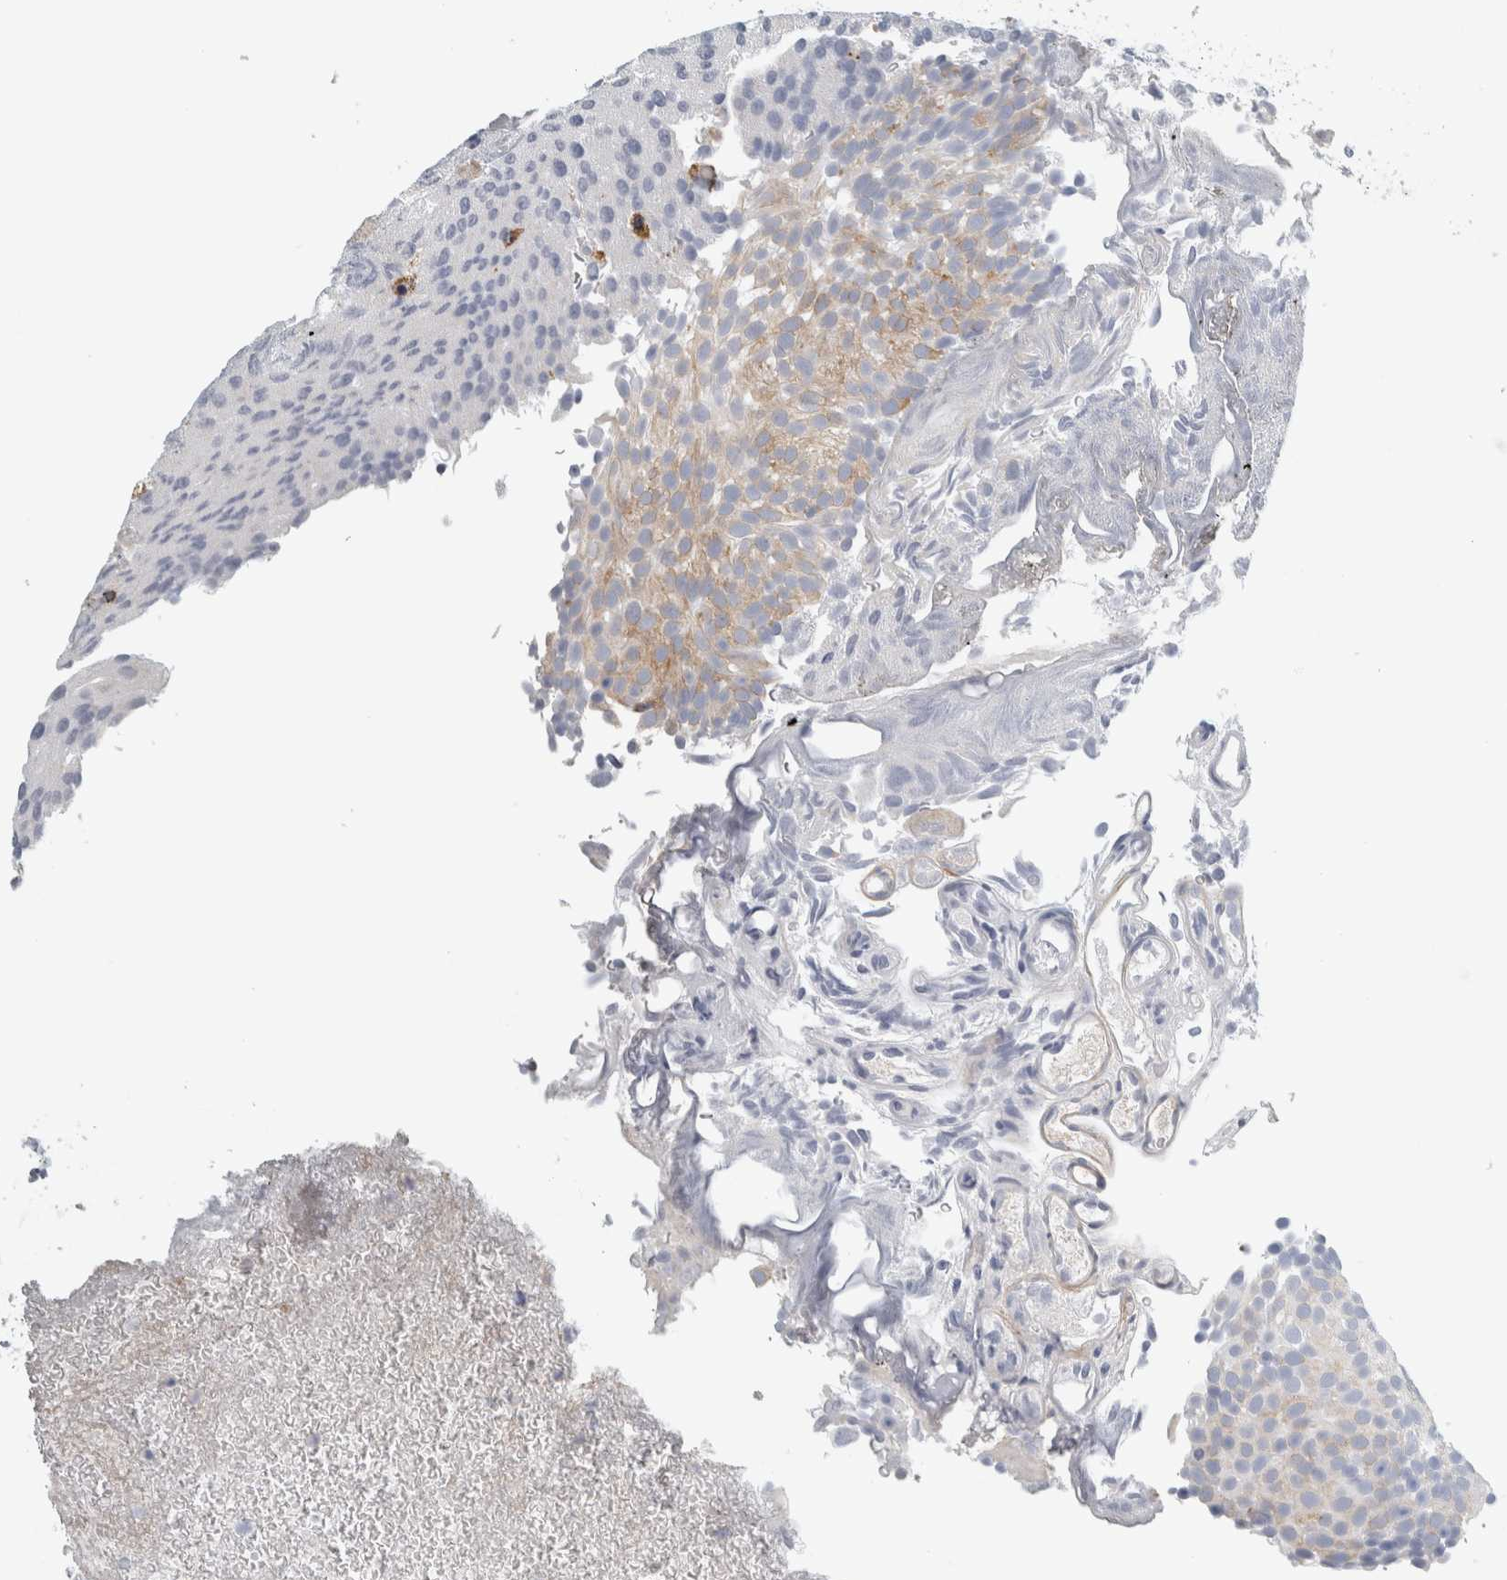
{"staining": {"intensity": "weak", "quantity": "<25%", "location": "cytoplasmic/membranous"}, "tissue": "urothelial cancer", "cell_type": "Tumor cells", "image_type": "cancer", "snomed": [{"axis": "morphology", "description": "Urothelial carcinoma, Low grade"}, {"axis": "topography", "description": "Urinary bladder"}], "caption": "High magnification brightfield microscopy of urothelial cancer stained with DAB (brown) and counterstained with hematoxylin (blue): tumor cells show no significant expression.", "gene": "B3GNT3", "patient": {"sex": "male", "age": 78}}